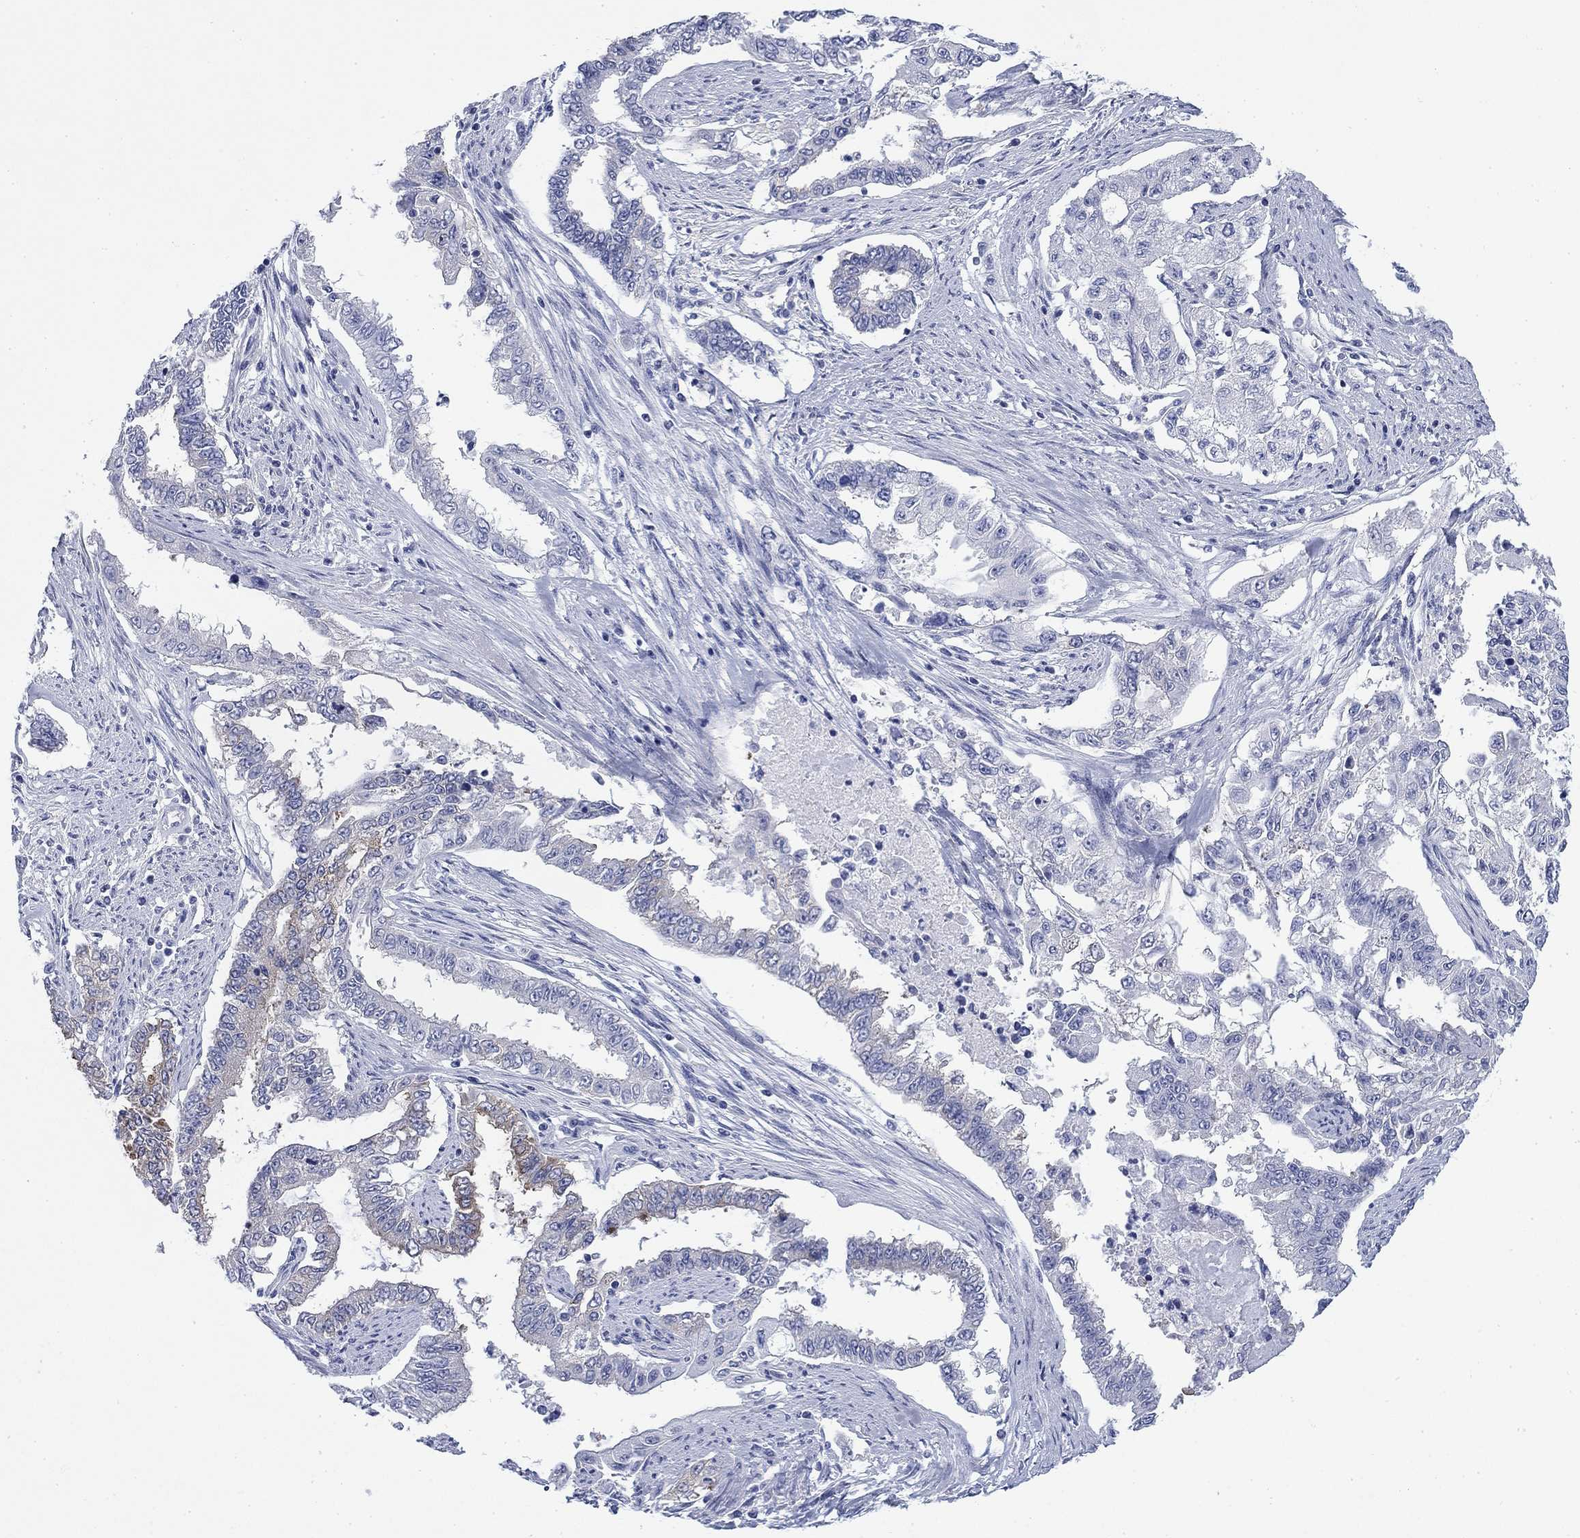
{"staining": {"intensity": "moderate", "quantity": "<25%", "location": "cytoplasmic/membranous"}, "tissue": "endometrial cancer", "cell_type": "Tumor cells", "image_type": "cancer", "snomed": [{"axis": "morphology", "description": "Adenocarcinoma, NOS"}, {"axis": "topography", "description": "Uterus"}], "caption": "This is a histology image of immunohistochemistry staining of adenocarcinoma (endometrial), which shows moderate positivity in the cytoplasmic/membranous of tumor cells.", "gene": "IGF2BP3", "patient": {"sex": "female", "age": 59}}